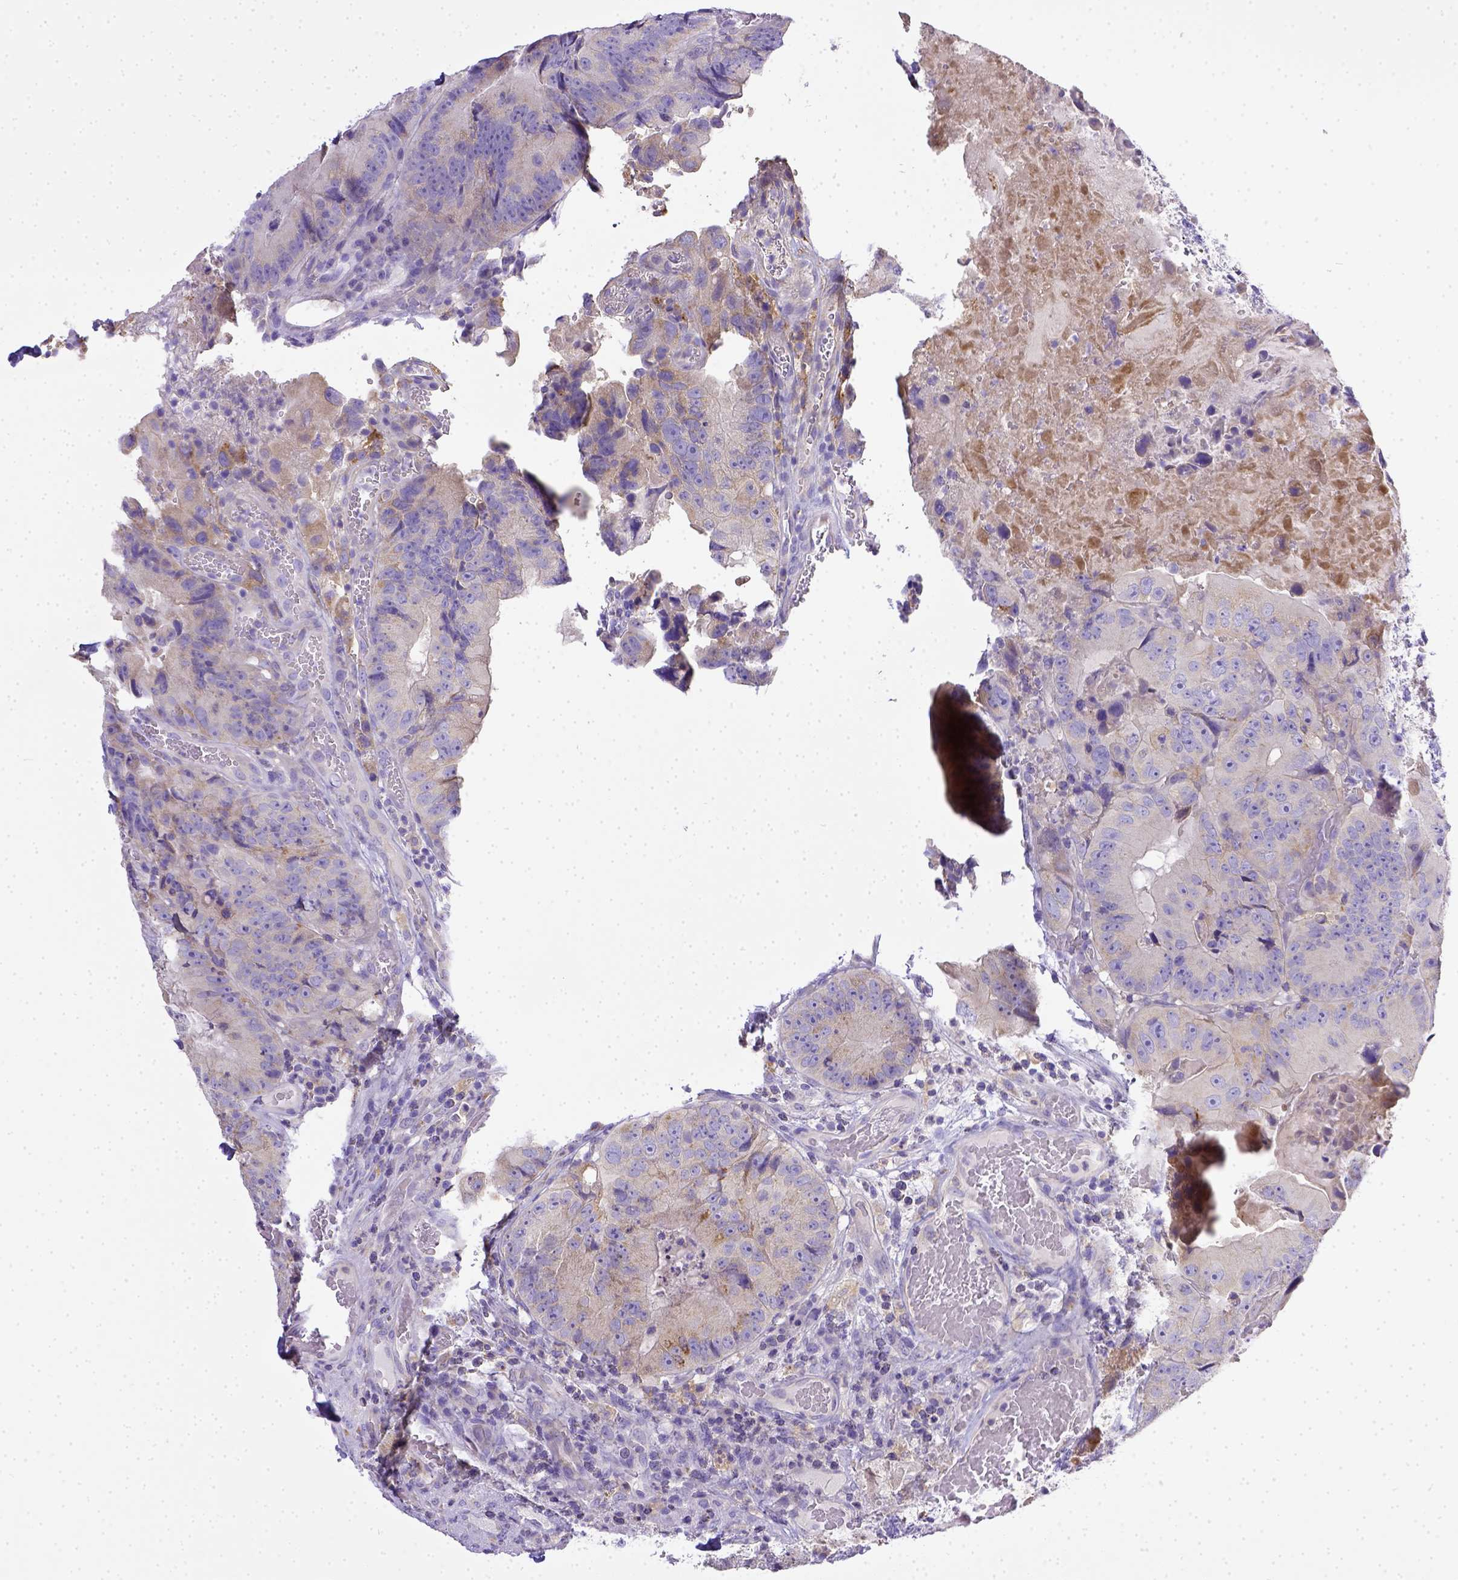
{"staining": {"intensity": "weak", "quantity": "<25%", "location": "cytoplasmic/membranous"}, "tissue": "colorectal cancer", "cell_type": "Tumor cells", "image_type": "cancer", "snomed": [{"axis": "morphology", "description": "Adenocarcinoma, NOS"}, {"axis": "topography", "description": "Colon"}], "caption": "Adenocarcinoma (colorectal) was stained to show a protein in brown. There is no significant staining in tumor cells.", "gene": "CD40", "patient": {"sex": "female", "age": 86}}